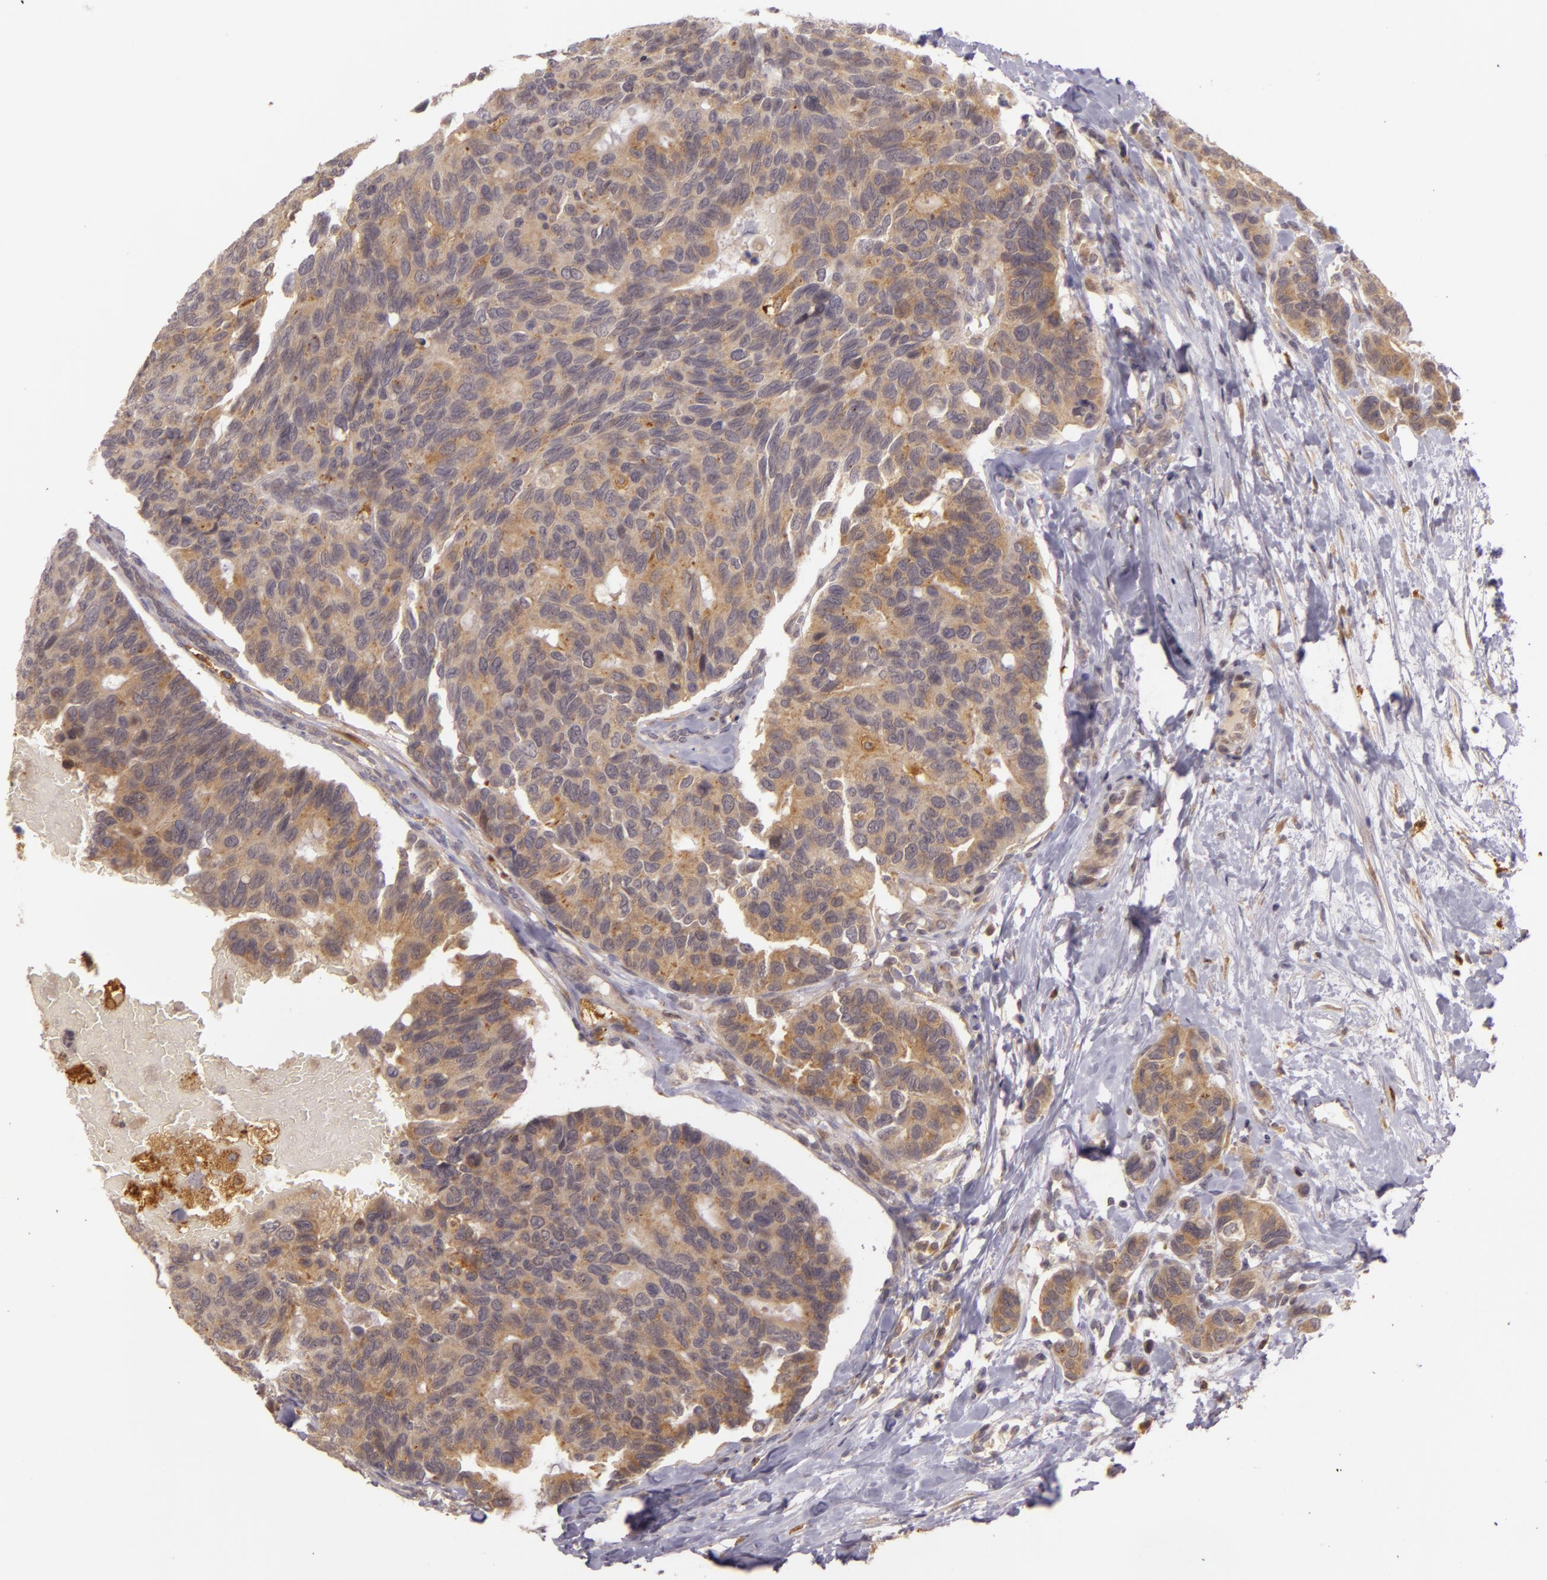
{"staining": {"intensity": "moderate", "quantity": ">75%", "location": "cytoplasmic/membranous"}, "tissue": "breast cancer", "cell_type": "Tumor cells", "image_type": "cancer", "snomed": [{"axis": "morphology", "description": "Duct carcinoma"}, {"axis": "topography", "description": "Breast"}], "caption": "Breast cancer (invasive ductal carcinoma) stained with a brown dye shows moderate cytoplasmic/membranous positive expression in approximately >75% of tumor cells.", "gene": "PPP1R3F", "patient": {"sex": "female", "age": 69}}